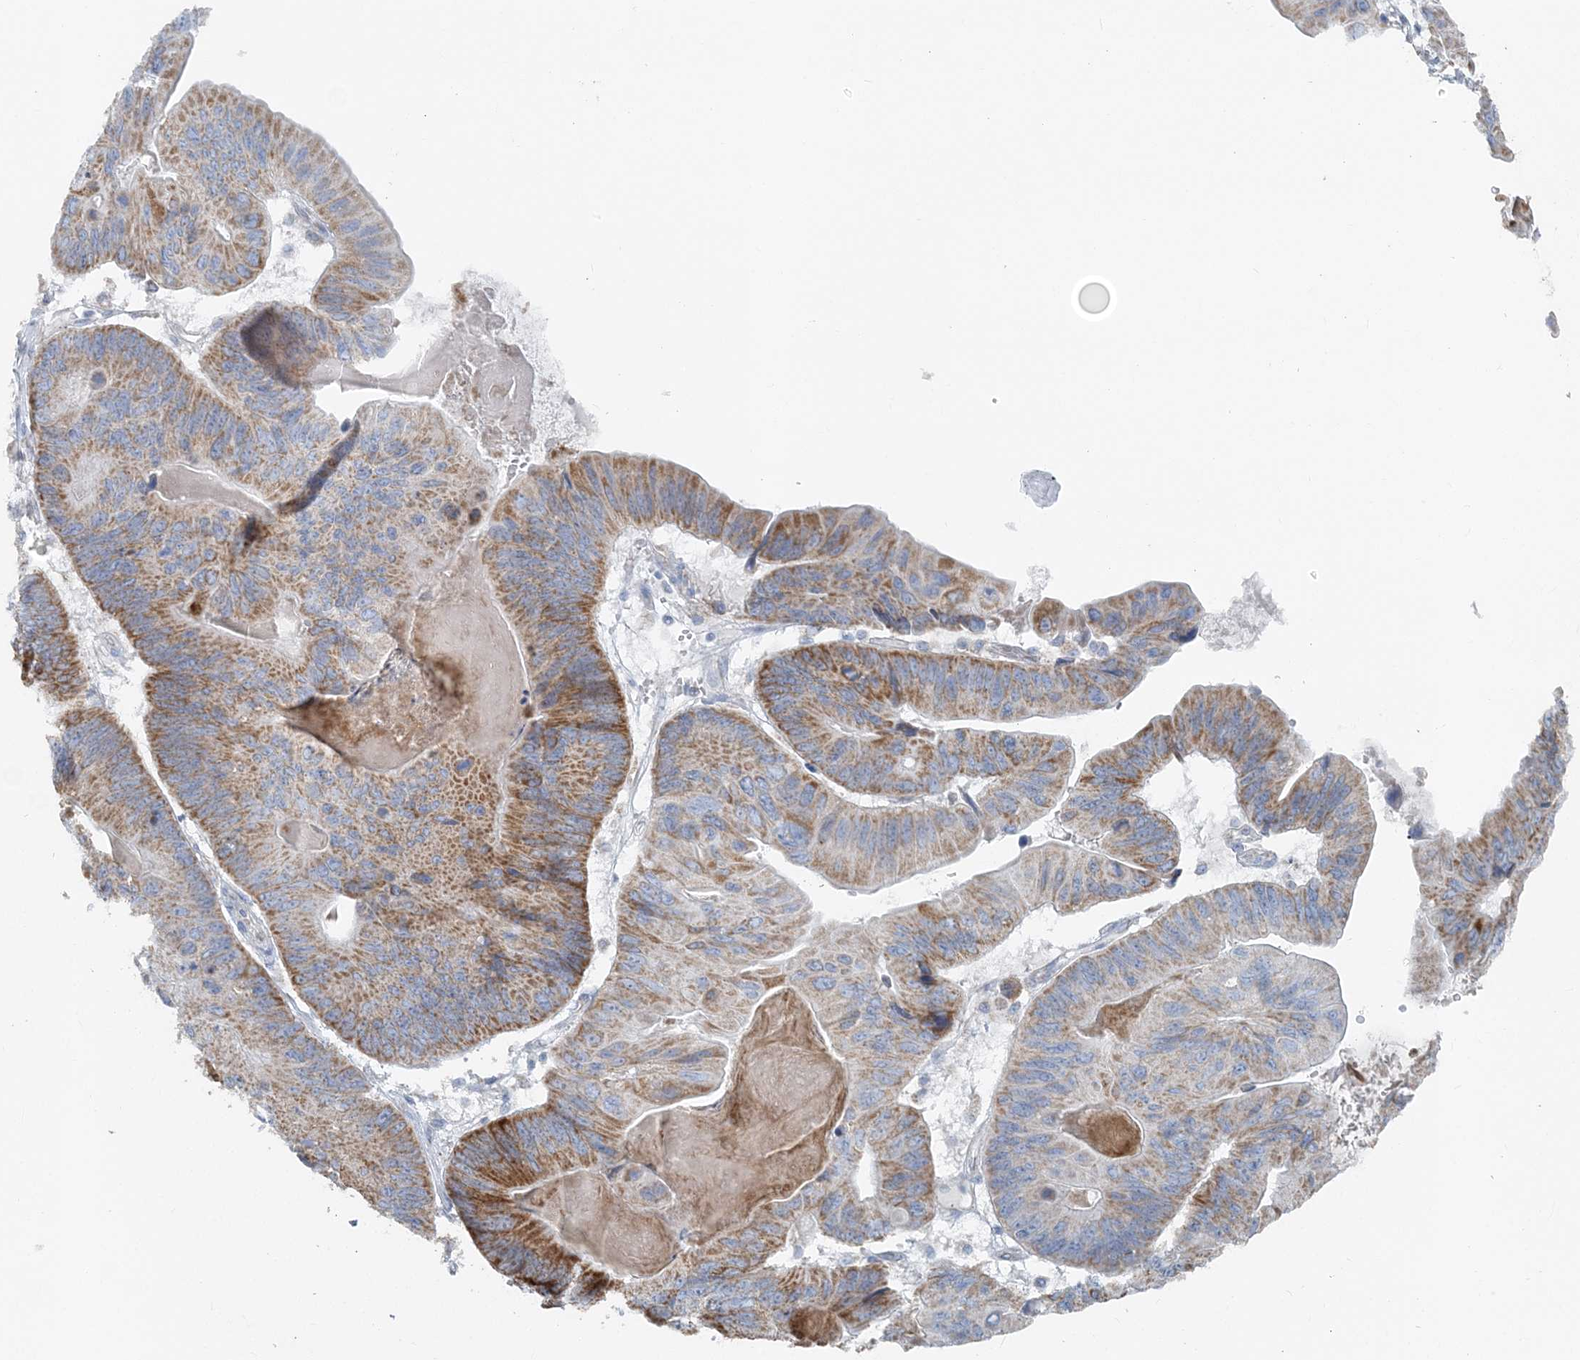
{"staining": {"intensity": "moderate", "quantity": ">75%", "location": "cytoplasmic/membranous"}, "tissue": "ovarian cancer", "cell_type": "Tumor cells", "image_type": "cancer", "snomed": [{"axis": "morphology", "description": "Cystadenocarcinoma, mucinous, NOS"}, {"axis": "topography", "description": "Ovary"}], "caption": "Human ovarian mucinous cystadenocarcinoma stained with a brown dye exhibits moderate cytoplasmic/membranous positive positivity in approximately >75% of tumor cells.", "gene": "PCCB", "patient": {"sex": "female", "age": 61}}